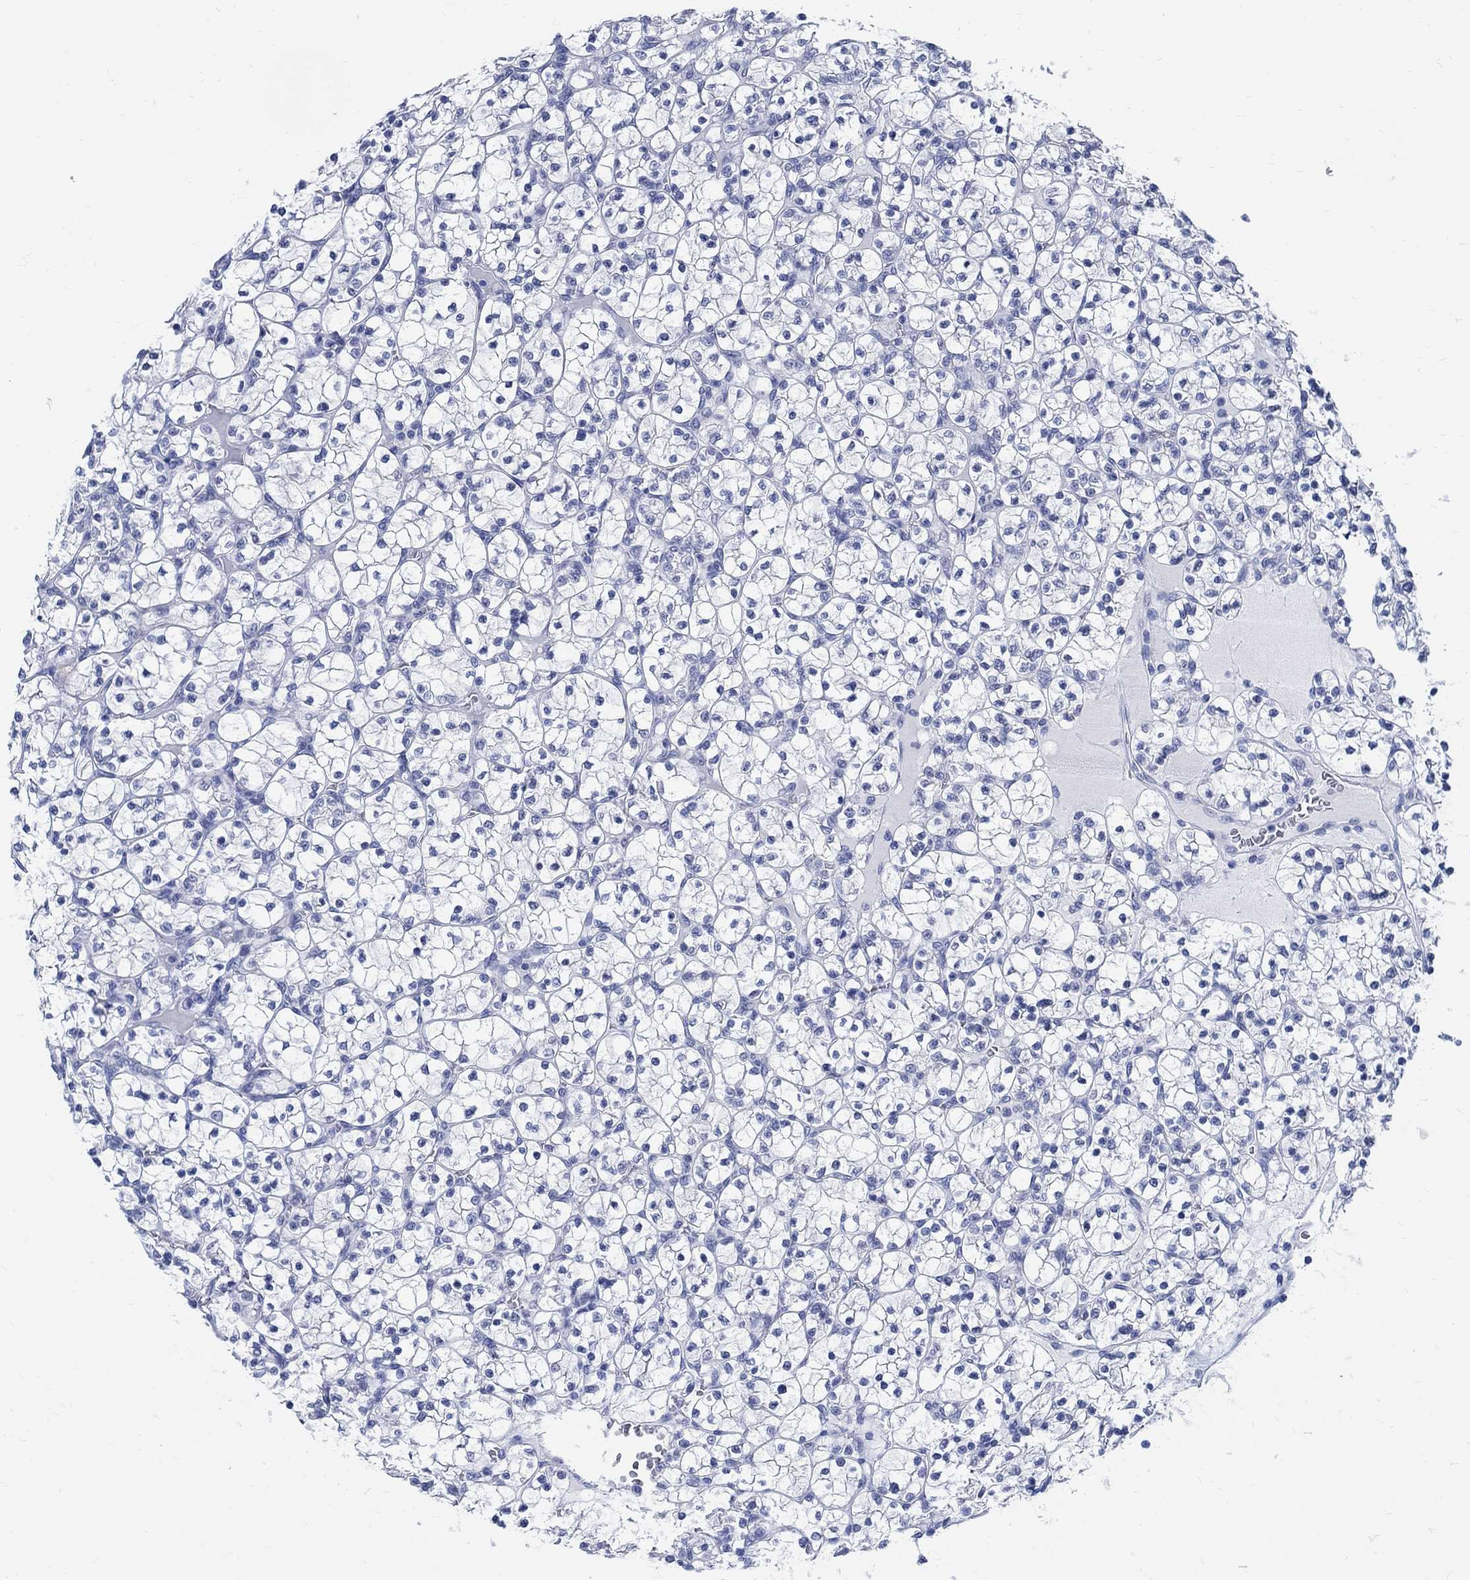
{"staining": {"intensity": "negative", "quantity": "none", "location": "none"}, "tissue": "renal cancer", "cell_type": "Tumor cells", "image_type": "cancer", "snomed": [{"axis": "morphology", "description": "Adenocarcinoma, NOS"}, {"axis": "topography", "description": "Kidney"}], "caption": "The immunohistochemistry (IHC) image has no significant positivity in tumor cells of adenocarcinoma (renal) tissue.", "gene": "CAMK2N1", "patient": {"sex": "female", "age": 89}}